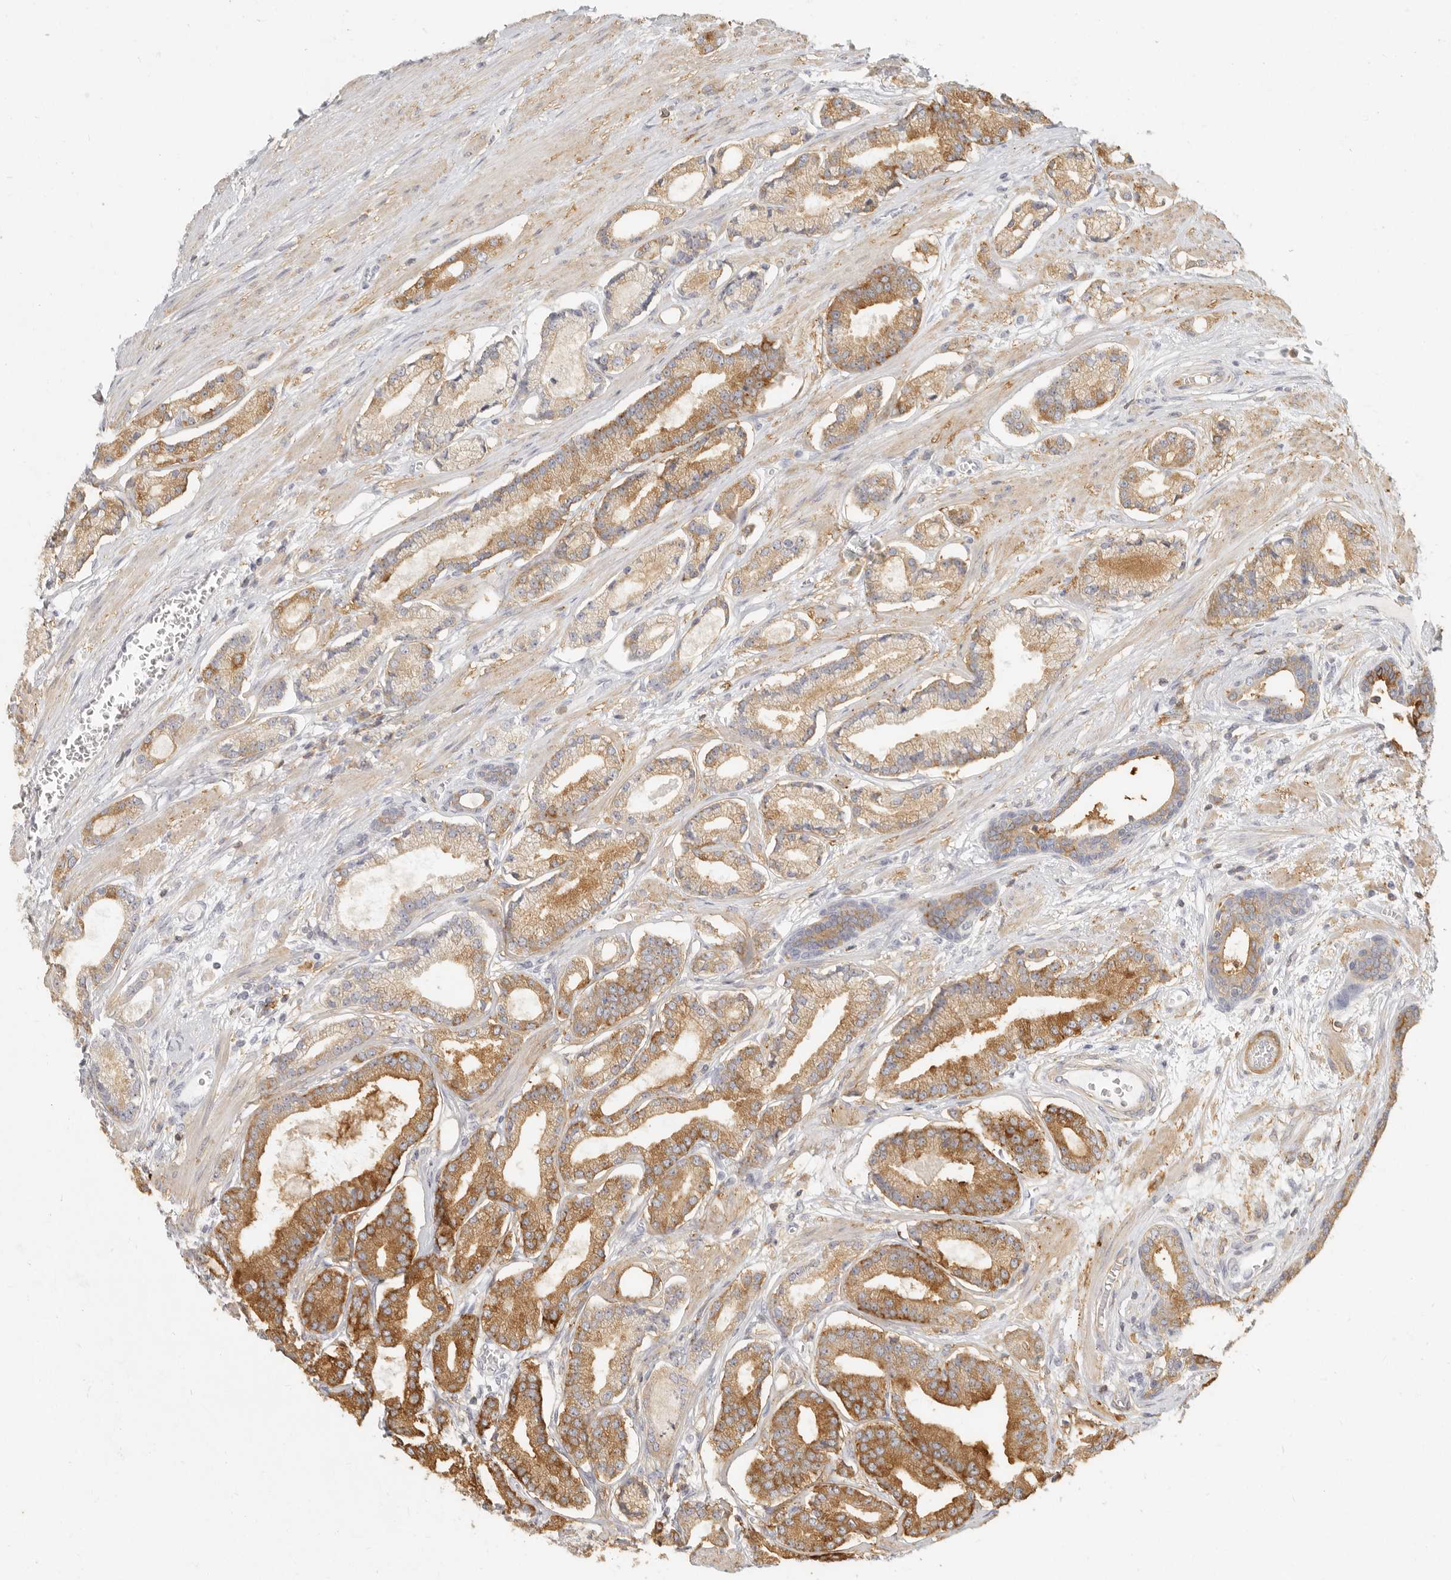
{"staining": {"intensity": "moderate", "quantity": "25%-75%", "location": "cytoplasmic/membranous"}, "tissue": "prostate cancer", "cell_type": "Tumor cells", "image_type": "cancer", "snomed": [{"axis": "morphology", "description": "Adenocarcinoma, Low grade"}, {"axis": "topography", "description": "Prostate"}], "caption": "Immunohistochemical staining of prostate low-grade adenocarcinoma reveals moderate cytoplasmic/membranous protein positivity in about 25%-75% of tumor cells.", "gene": "NIBAN1", "patient": {"sex": "male", "age": 60}}